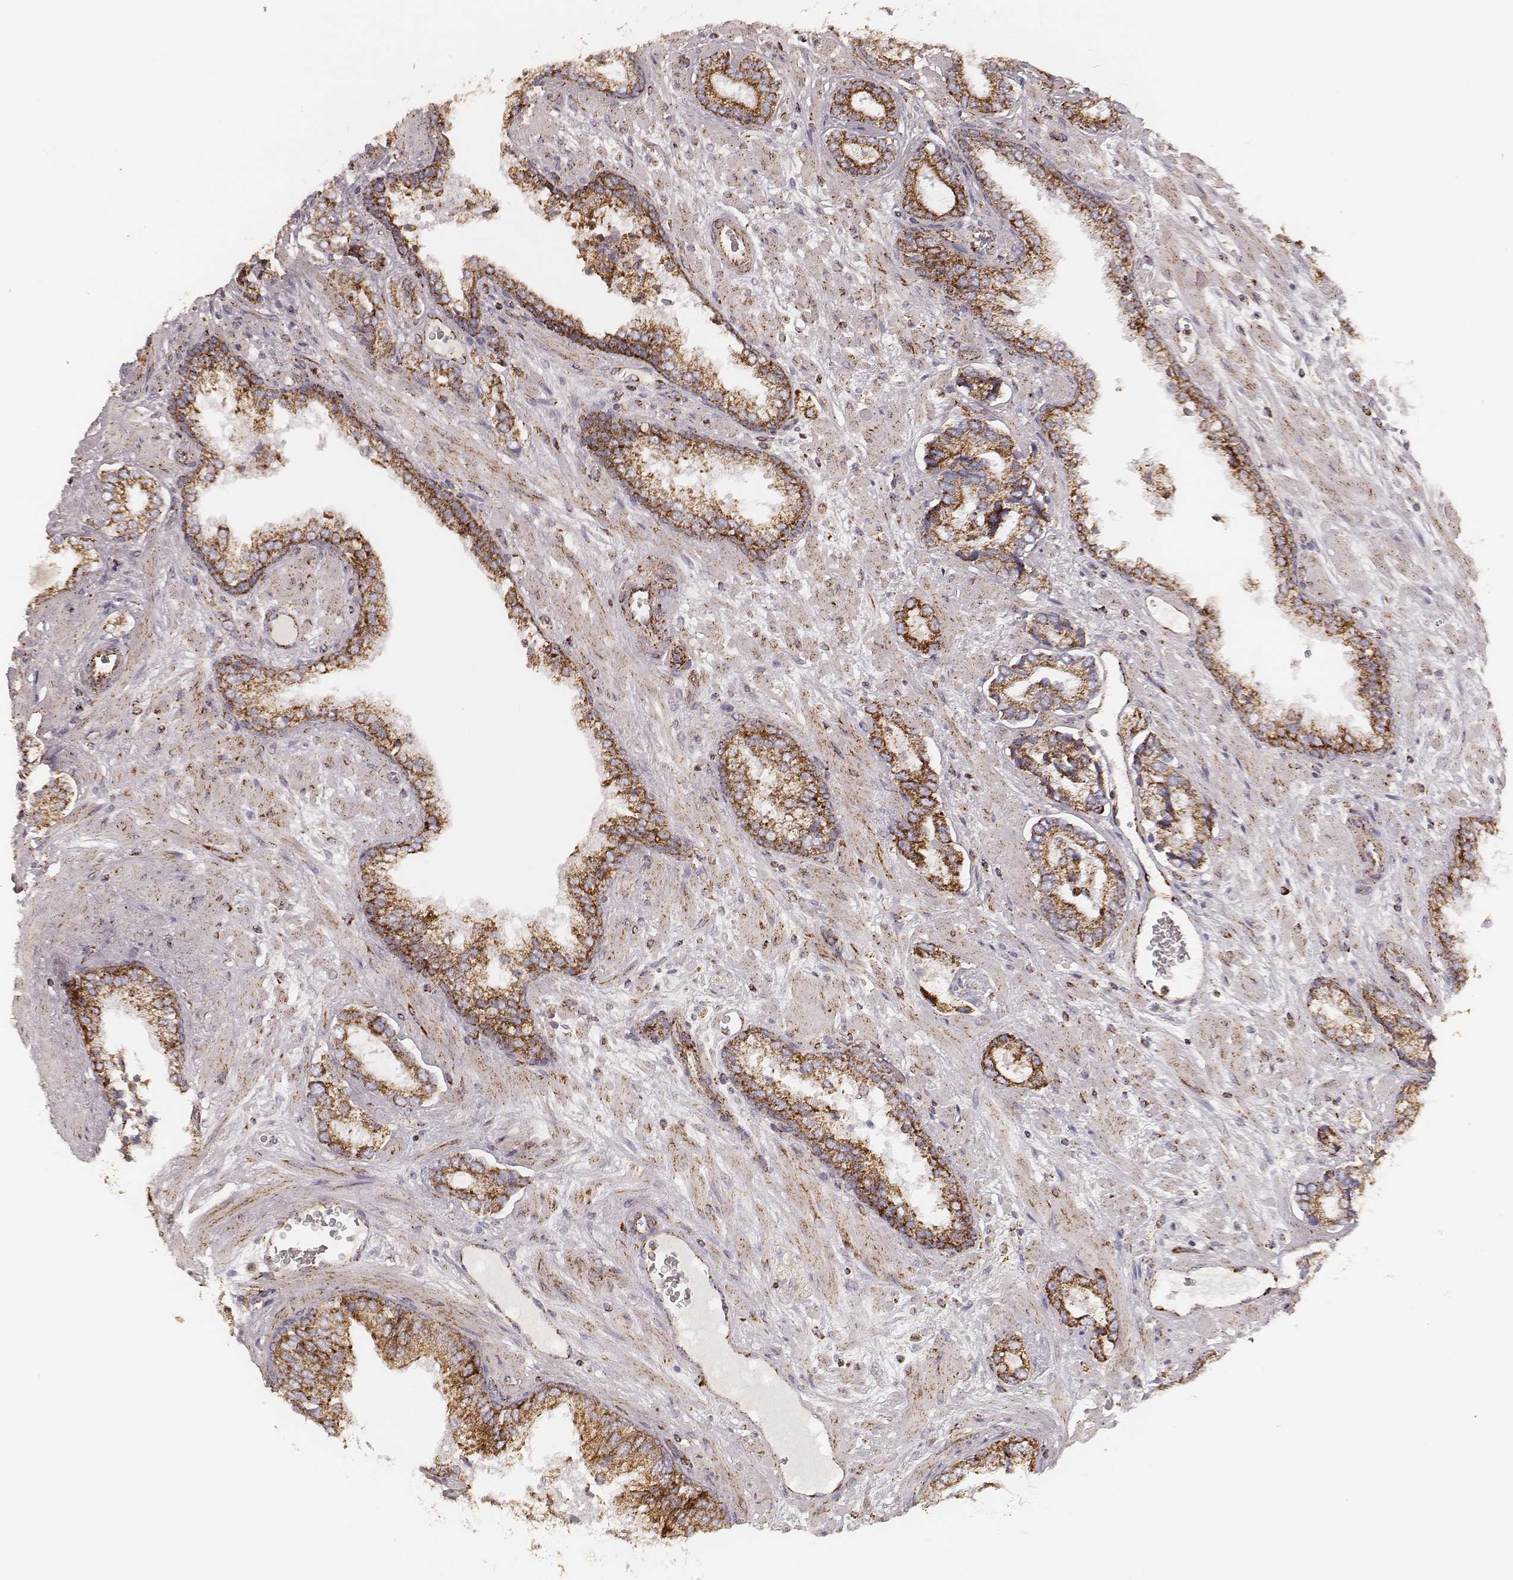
{"staining": {"intensity": "strong", "quantity": ">75%", "location": "cytoplasmic/membranous"}, "tissue": "prostate cancer", "cell_type": "Tumor cells", "image_type": "cancer", "snomed": [{"axis": "morphology", "description": "Adenocarcinoma, Low grade"}, {"axis": "topography", "description": "Prostate"}], "caption": "IHC image of neoplastic tissue: prostate cancer (low-grade adenocarcinoma) stained using immunohistochemistry exhibits high levels of strong protein expression localized specifically in the cytoplasmic/membranous of tumor cells, appearing as a cytoplasmic/membranous brown color.", "gene": "CS", "patient": {"sex": "male", "age": 61}}